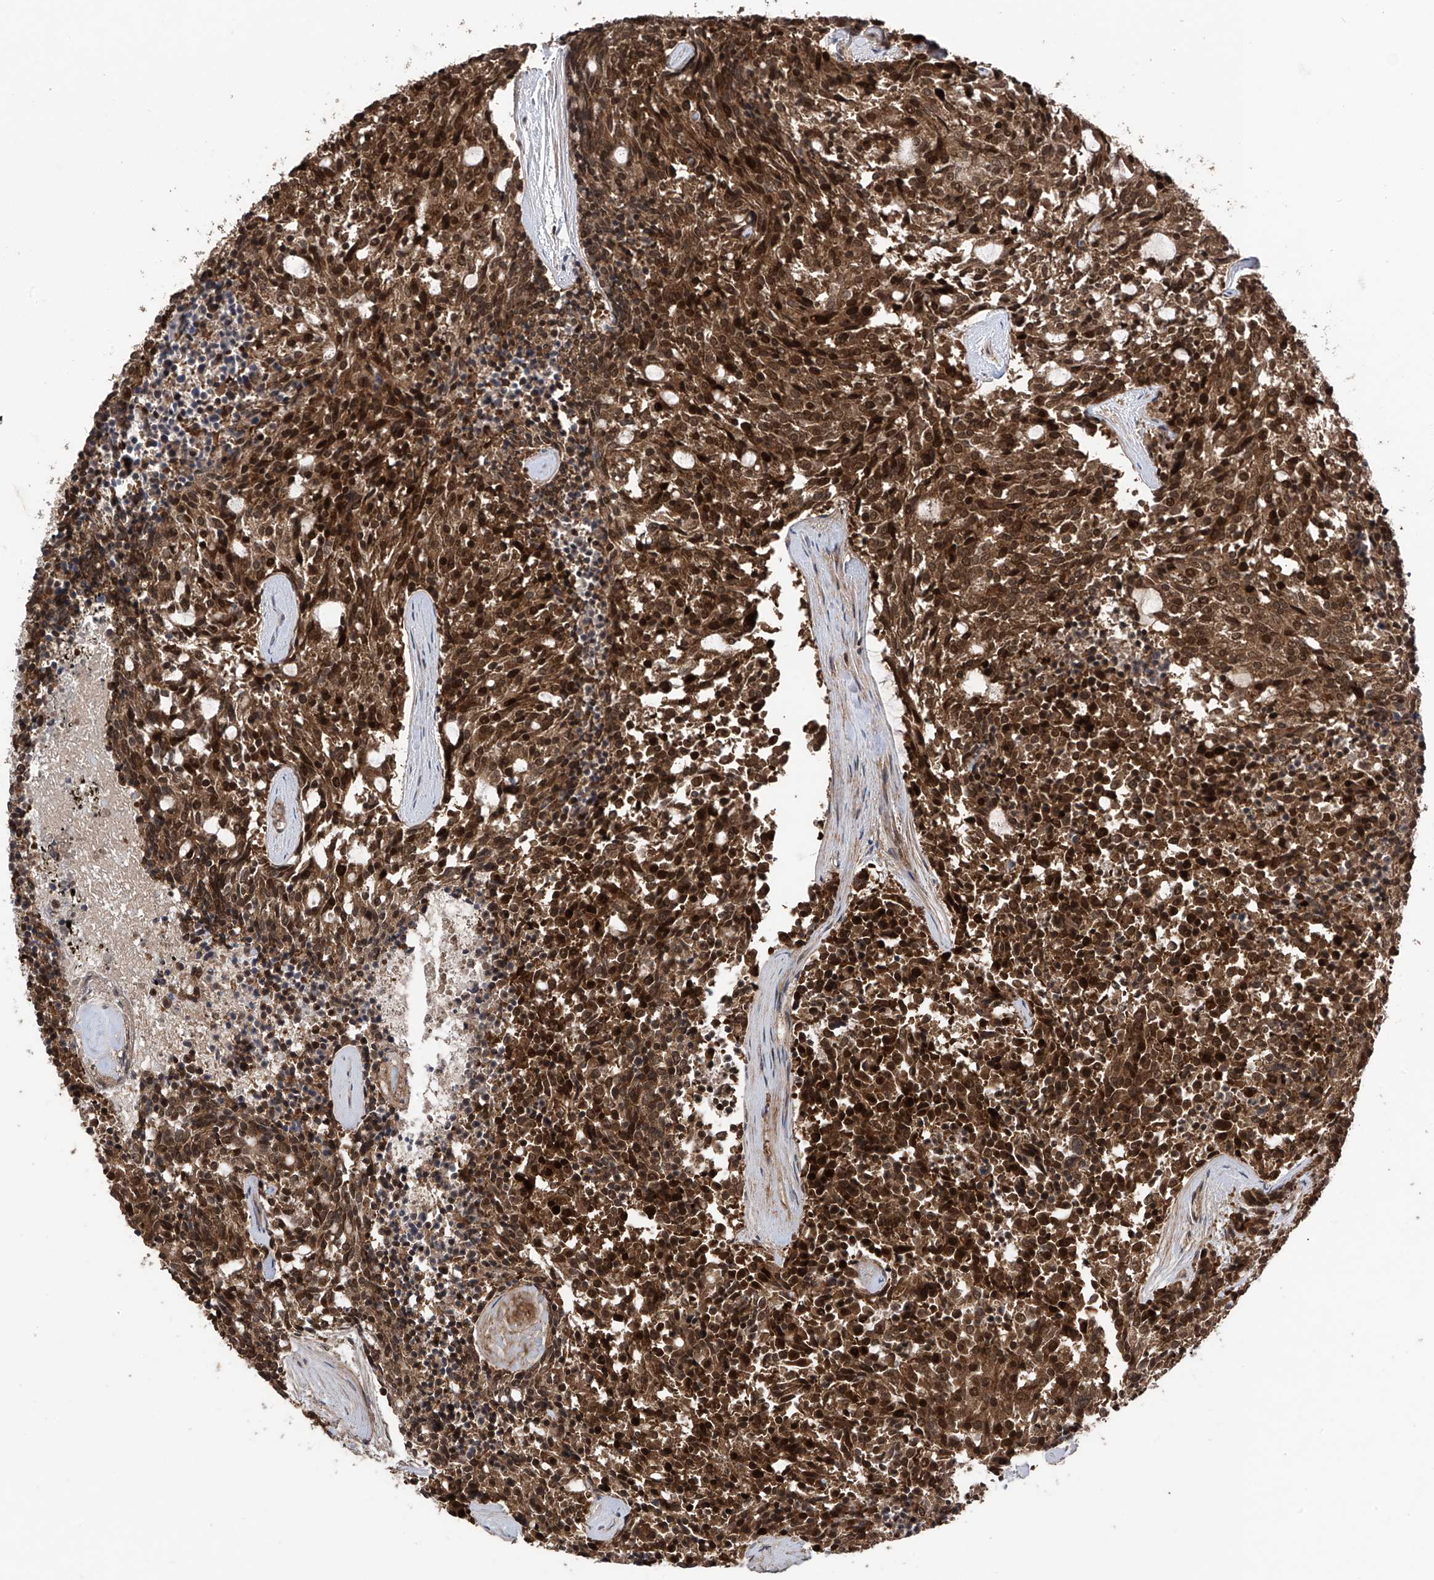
{"staining": {"intensity": "strong", "quantity": ">75%", "location": "cytoplasmic/membranous,nuclear"}, "tissue": "carcinoid", "cell_type": "Tumor cells", "image_type": "cancer", "snomed": [{"axis": "morphology", "description": "Carcinoid, malignant, NOS"}, {"axis": "topography", "description": "Pancreas"}], "caption": "There is high levels of strong cytoplasmic/membranous and nuclear expression in tumor cells of malignant carcinoid, as demonstrated by immunohistochemical staining (brown color).", "gene": "DNAJC9", "patient": {"sex": "female", "age": 54}}